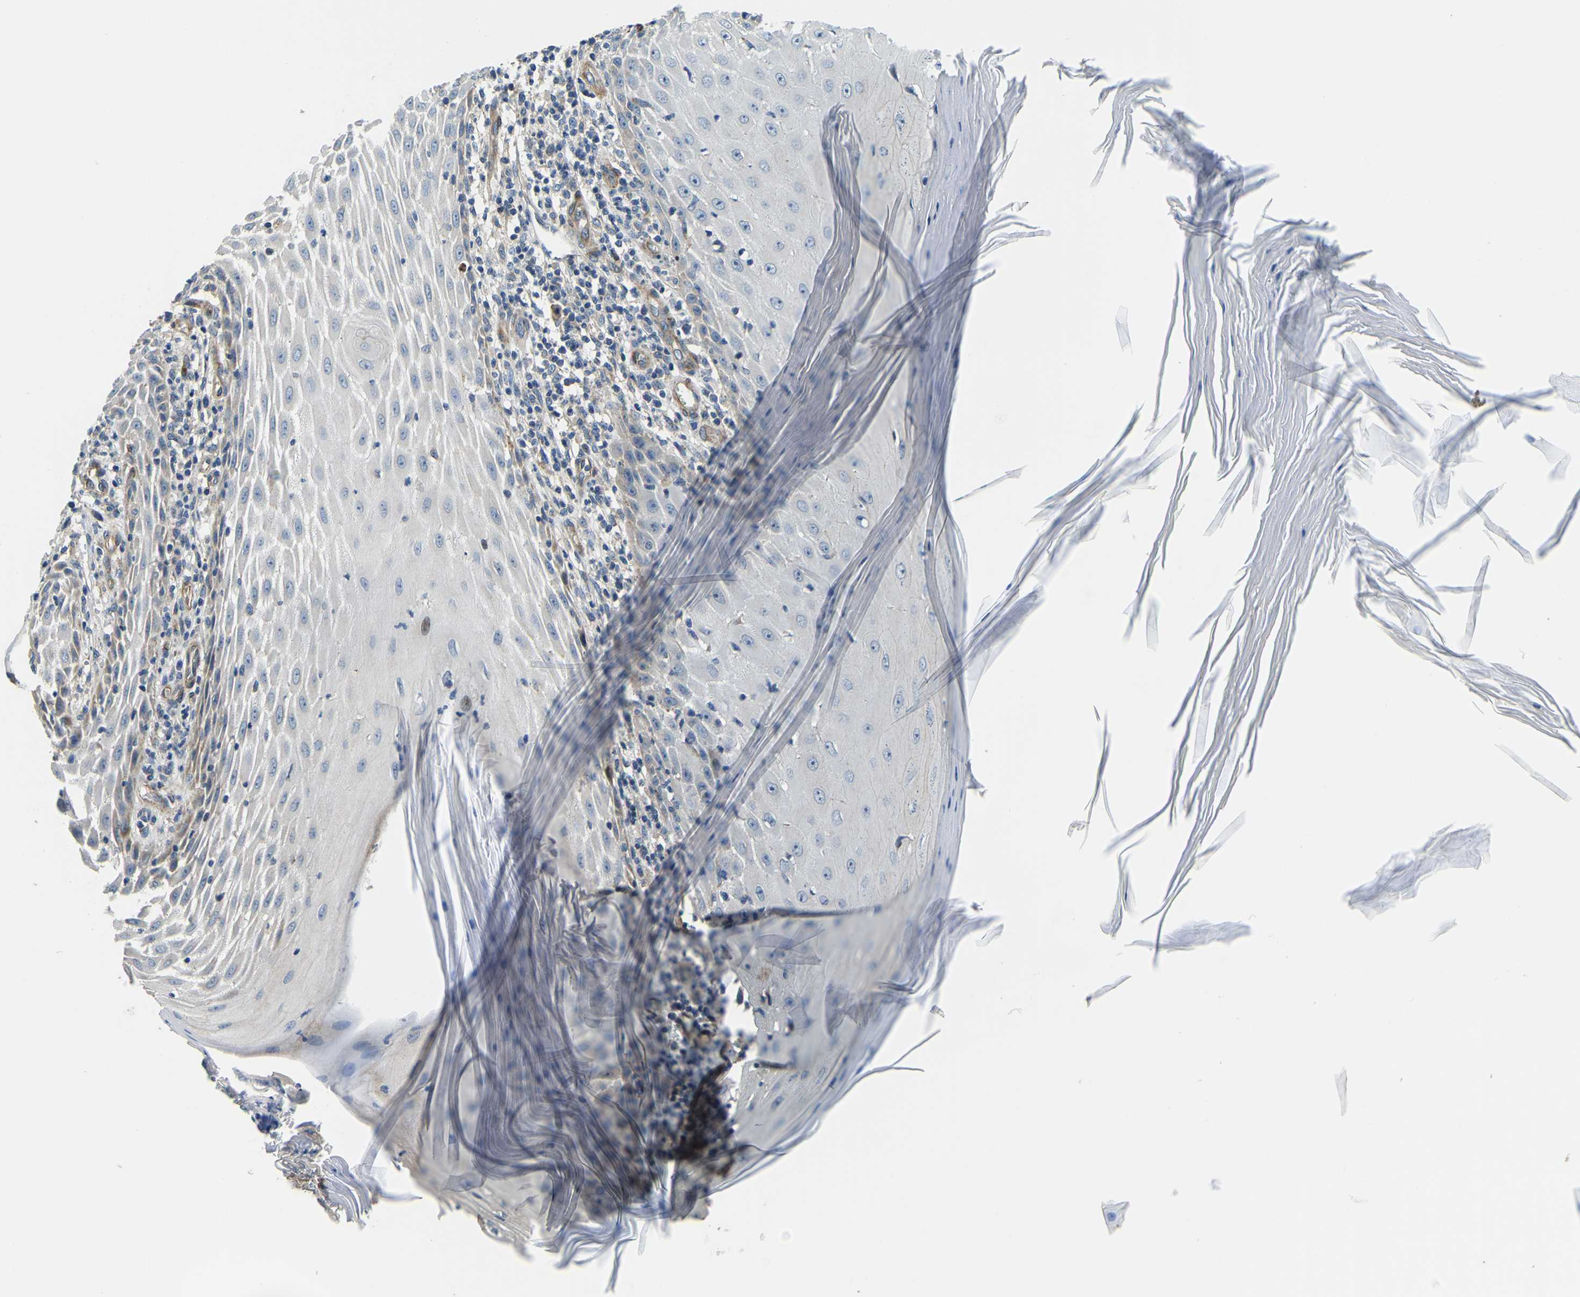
{"staining": {"intensity": "weak", "quantity": "<25%", "location": "cytoplasmic/membranous"}, "tissue": "skin cancer", "cell_type": "Tumor cells", "image_type": "cancer", "snomed": [{"axis": "morphology", "description": "Squamous cell carcinoma, NOS"}, {"axis": "topography", "description": "Skin"}], "caption": "A high-resolution histopathology image shows IHC staining of skin squamous cell carcinoma, which exhibits no significant positivity in tumor cells. Brightfield microscopy of immunohistochemistry stained with DAB (brown) and hematoxylin (blue), captured at high magnification.", "gene": "RNF39", "patient": {"sex": "female", "age": 73}}